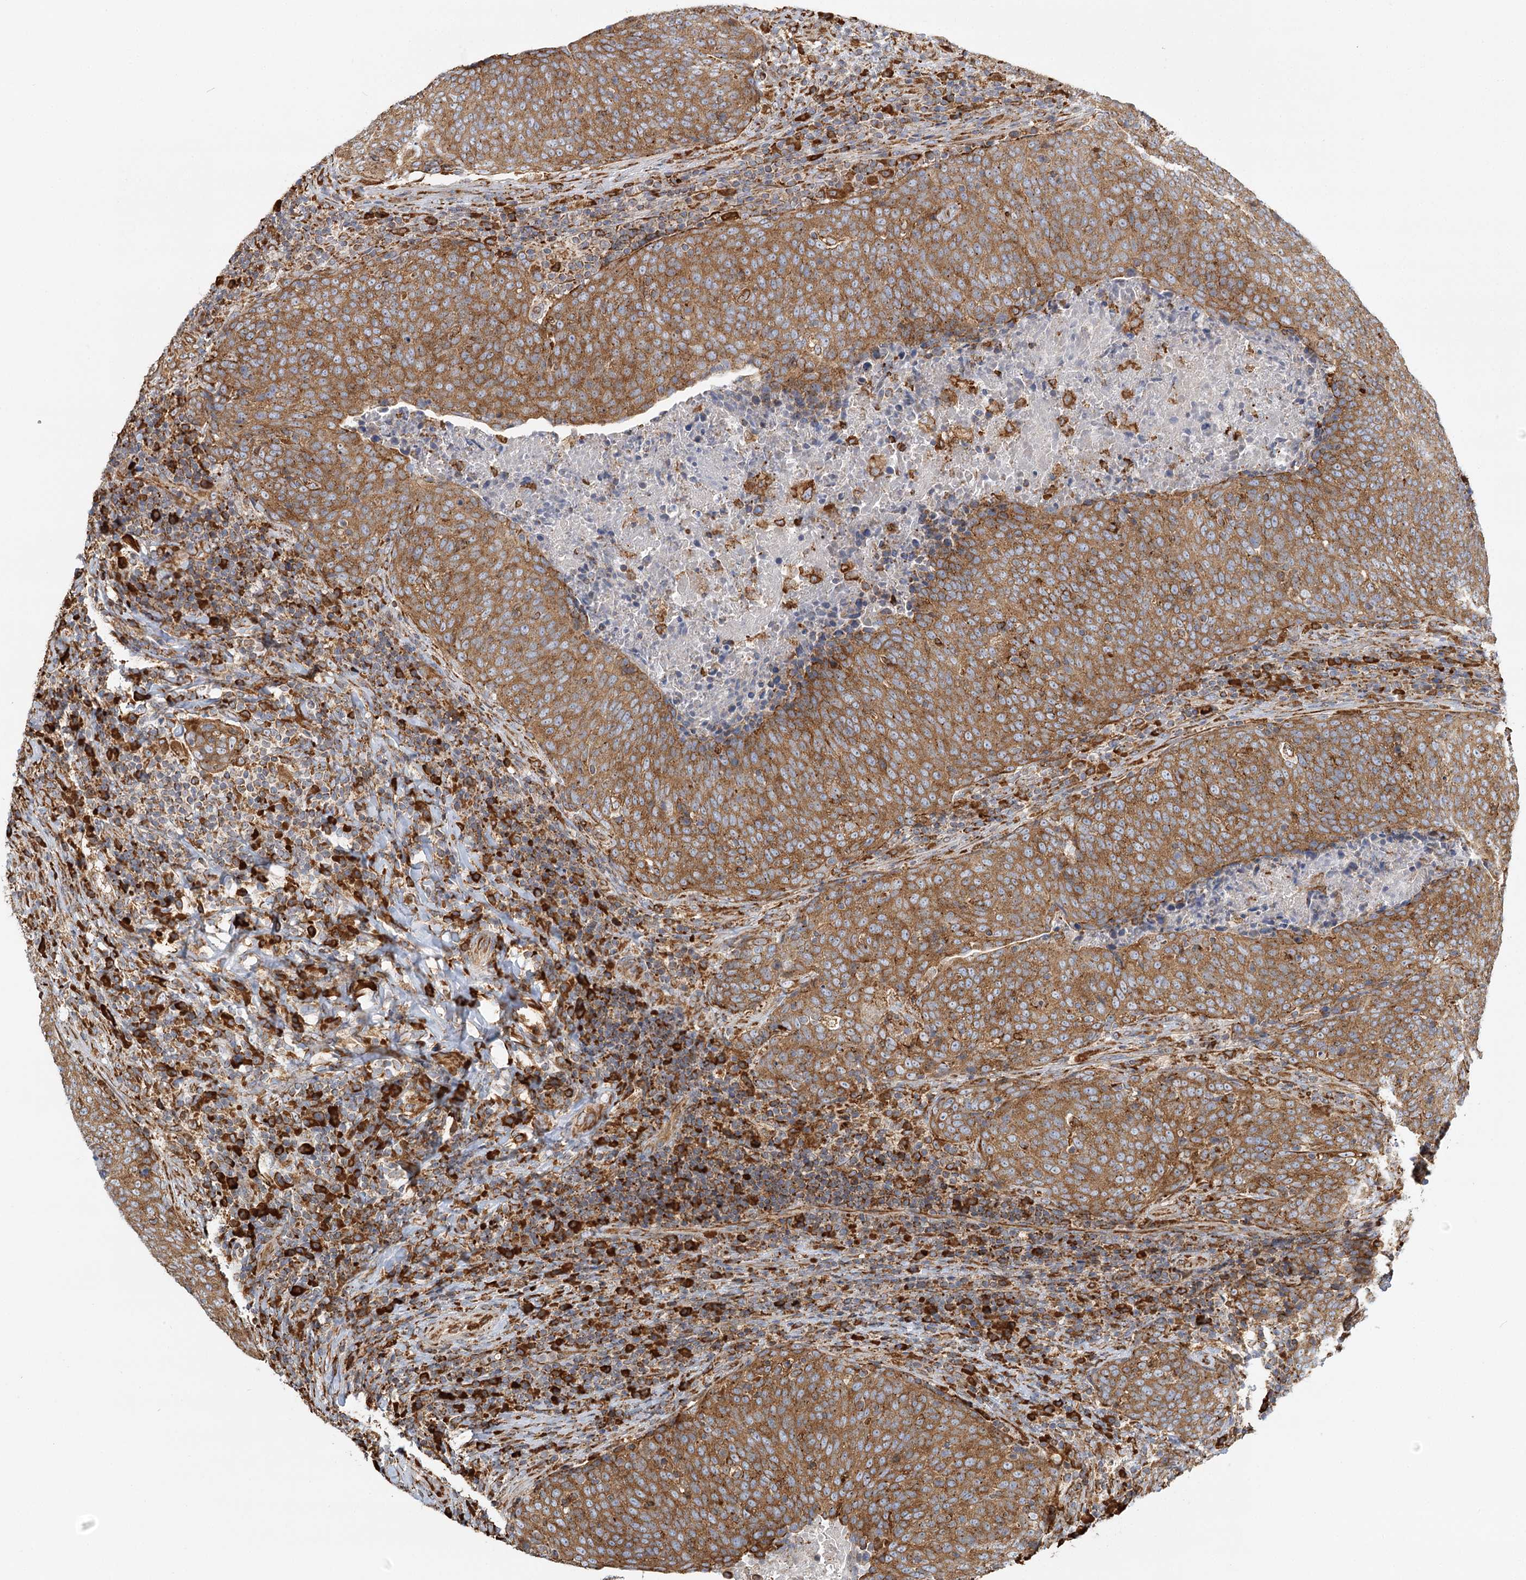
{"staining": {"intensity": "moderate", "quantity": ">75%", "location": "cytoplasmic/membranous"}, "tissue": "head and neck cancer", "cell_type": "Tumor cells", "image_type": "cancer", "snomed": [{"axis": "morphology", "description": "Squamous cell carcinoma, NOS"}, {"axis": "morphology", "description": "Squamous cell carcinoma, metastatic, NOS"}, {"axis": "topography", "description": "Lymph node"}, {"axis": "topography", "description": "Head-Neck"}], "caption": "Head and neck squamous cell carcinoma was stained to show a protein in brown. There is medium levels of moderate cytoplasmic/membranous expression in about >75% of tumor cells. The staining was performed using DAB (3,3'-diaminobenzidine), with brown indicating positive protein expression. Nuclei are stained blue with hematoxylin.", "gene": "TAS1R1", "patient": {"sex": "male", "age": 62}}